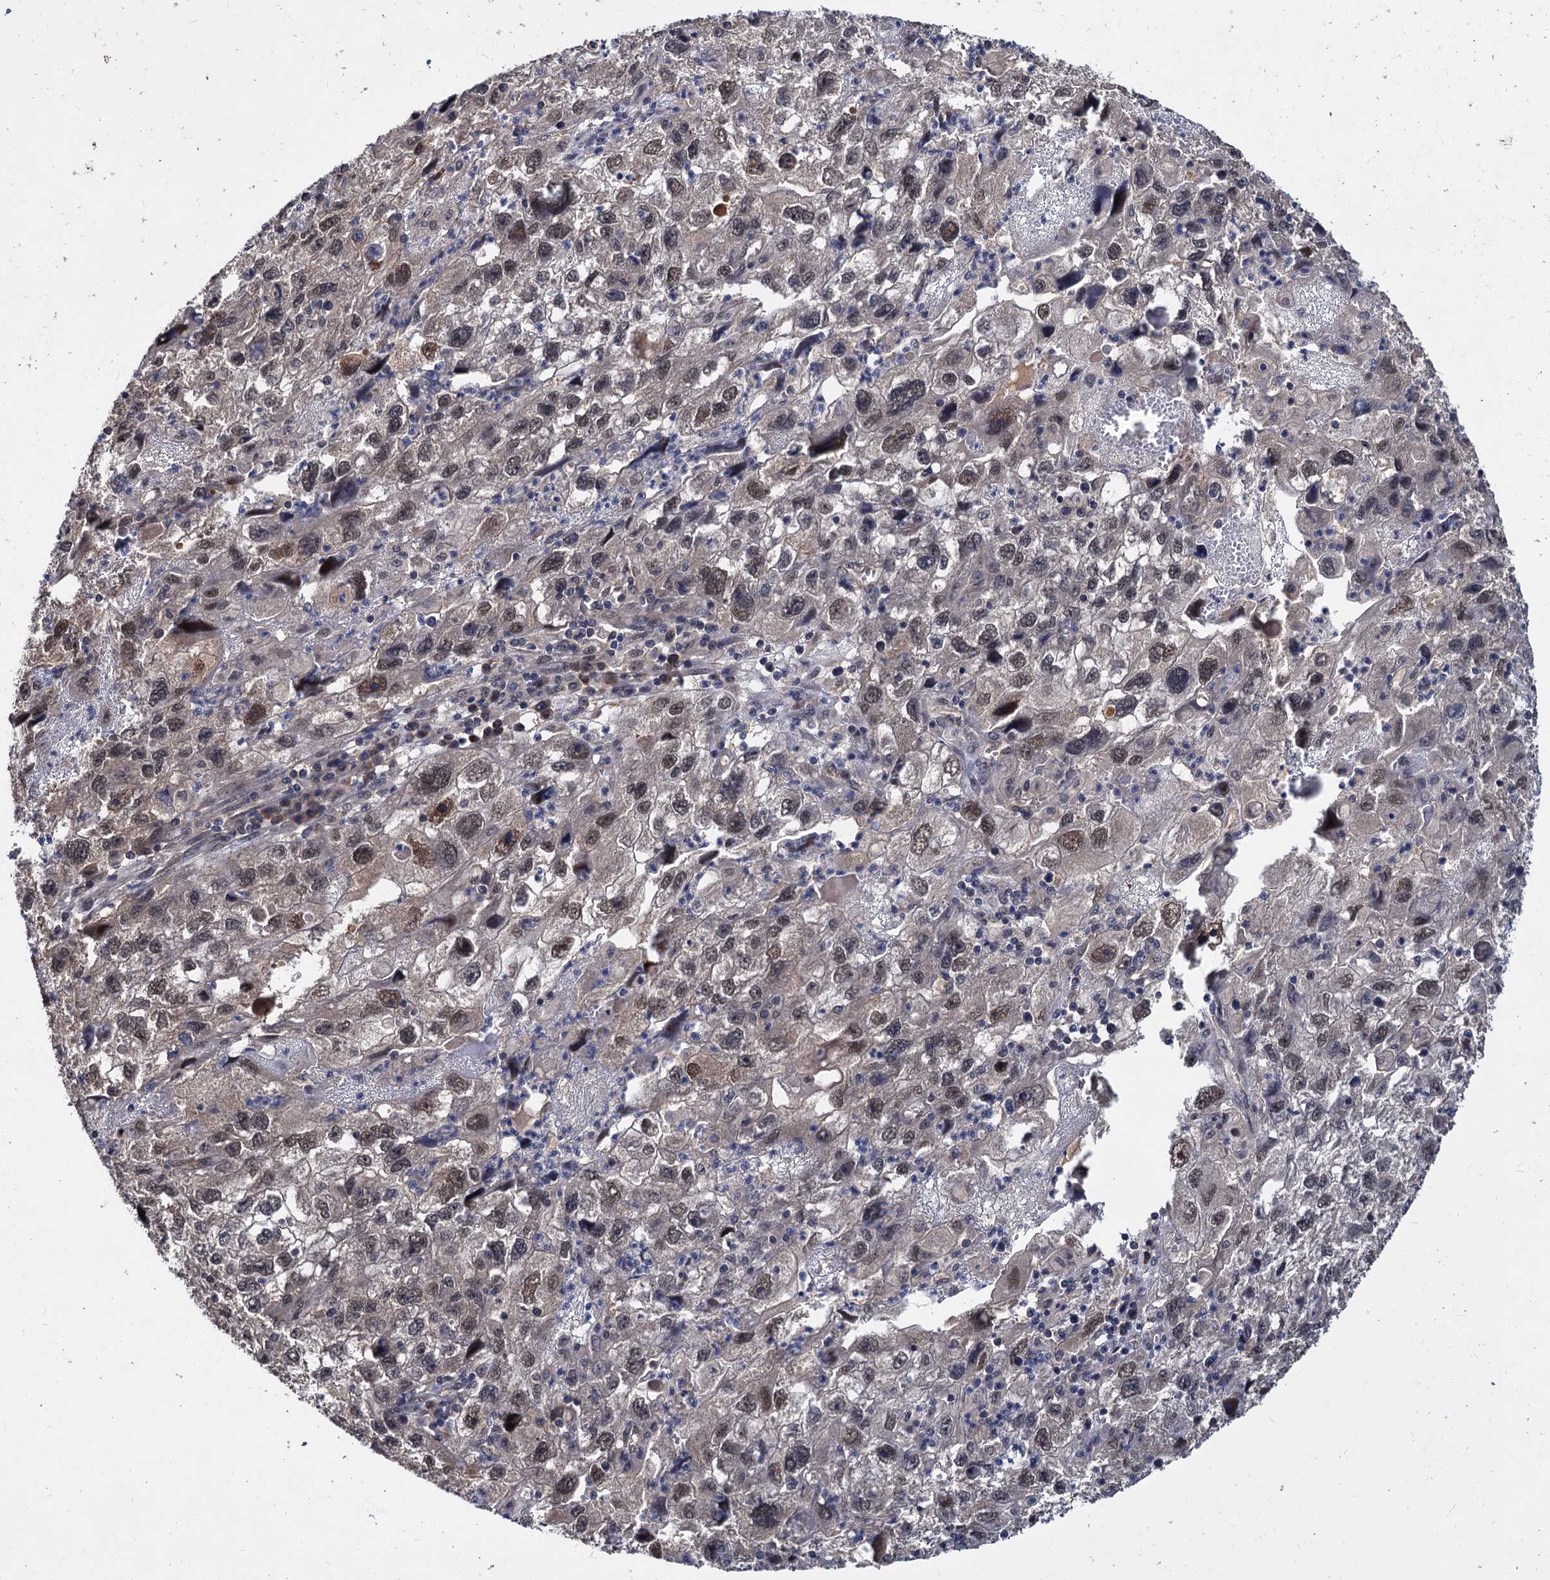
{"staining": {"intensity": "moderate", "quantity": "25%-75%", "location": "nuclear"}, "tissue": "endometrial cancer", "cell_type": "Tumor cells", "image_type": "cancer", "snomed": [{"axis": "morphology", "description": "Adenocarcinoma, NOS"}, {"axis": "topography", "description": "Endometrium"}], "caption": "This is a histology image of IHC staining of endometrial adenocarcinoma, which shows moderate positivity in the nuclear of tumor cells.", "gene": "PSMD4", "patient": {"sex": "female", "age": 49}}